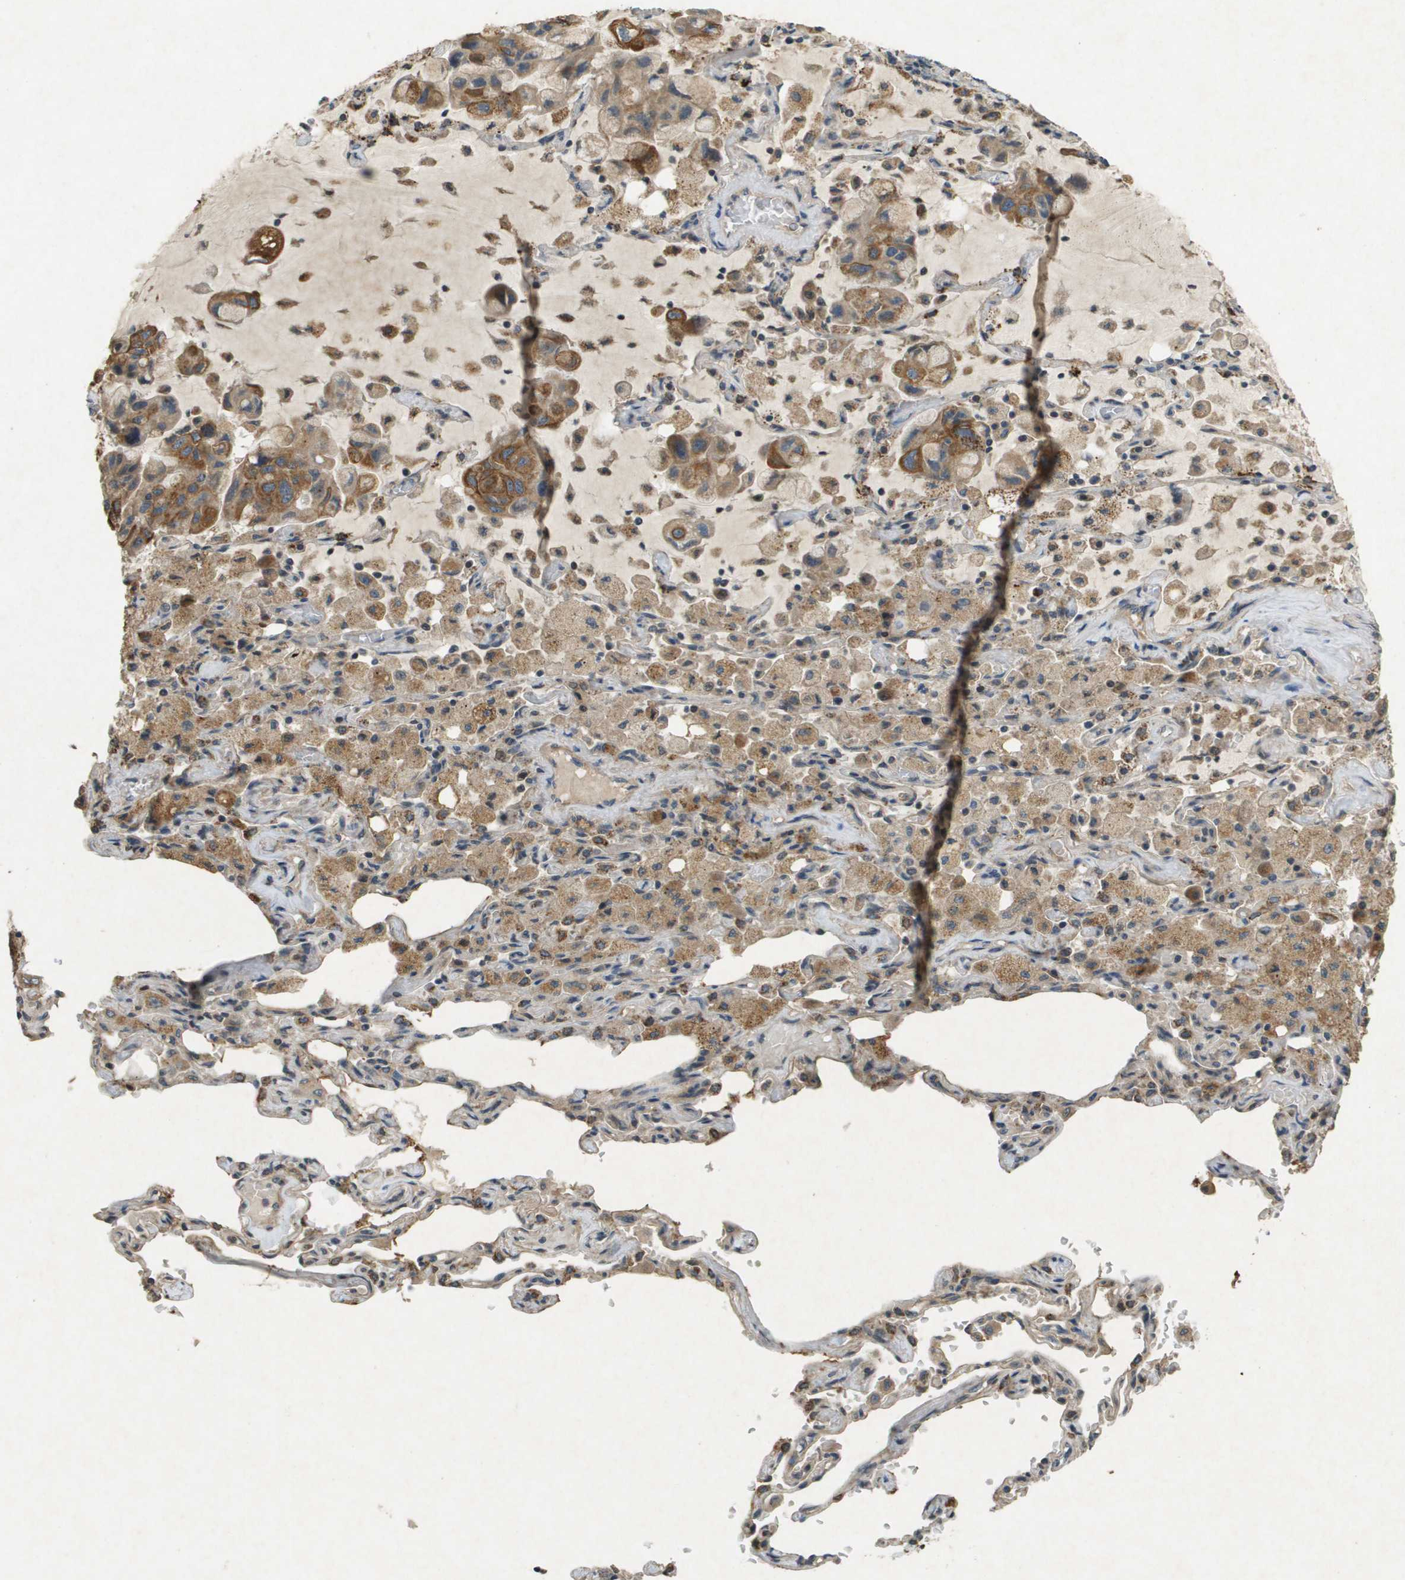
{"staining": {"intensity": "strong", "quantity": ">75%", "location": "cytoplasmic/membranous"}, "tissue": "lung cancer", "cell_type": "Tumor cells", "image_type": "cancer", "snomed": [{"axis": "morphology", "description": "Adenocarcinoma, NOS"}, {"axis": "topography", "description": "Lung"}], "caption": "The photomicrograph displays a brown stain indicating the presence of a protein in the cytoplasmic/membranous of tumor cells in lung cancer (adenocarcinoma). Using DAB (3,3'-diaminobenzidine) (brown) and hematoxylin (blue) stains, captured at high magnification using brightfield microscopy.", "gene": "CDKN2C", "patient": {"sex": "male", "age": 64}}